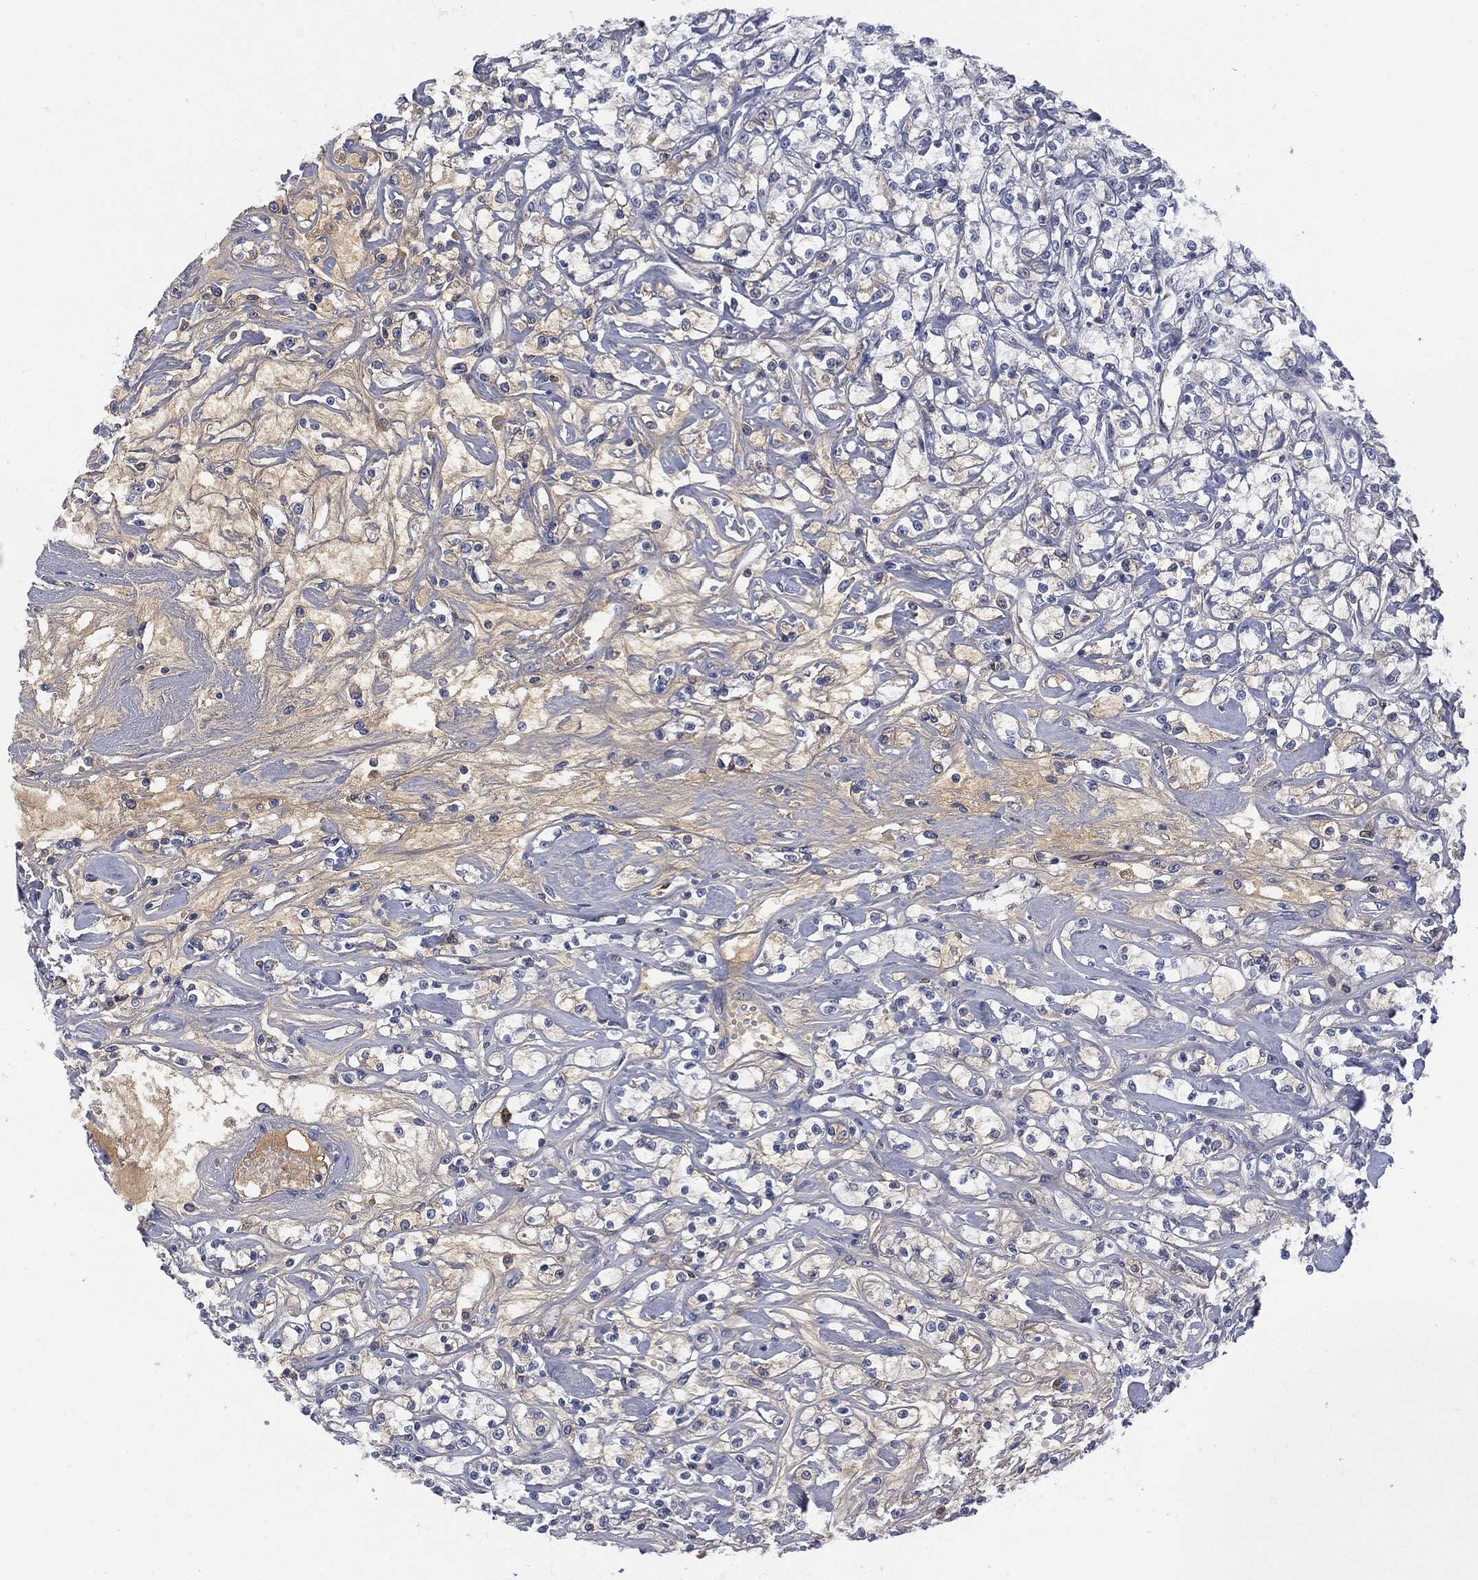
{"staining": {"intensity": "negative", "quantity": "none", "location": "none"}, "tissue": "renal cancer", "cell_type": "Tumor cells", "image_type": "cancer", "snomed": [{"axis": "morphology", "description": "Adenocarcinoma, NOS"}, {"axis": "topography", "description": "Kidney"}], "caption": "This is an immunohistochemistry (IHC) photomicrograph of human renal cancer (adenocarcinoma). There is no staining in tumor cells.", "gene": "BTK", "patient": {"sex": "female", "age": 59}}